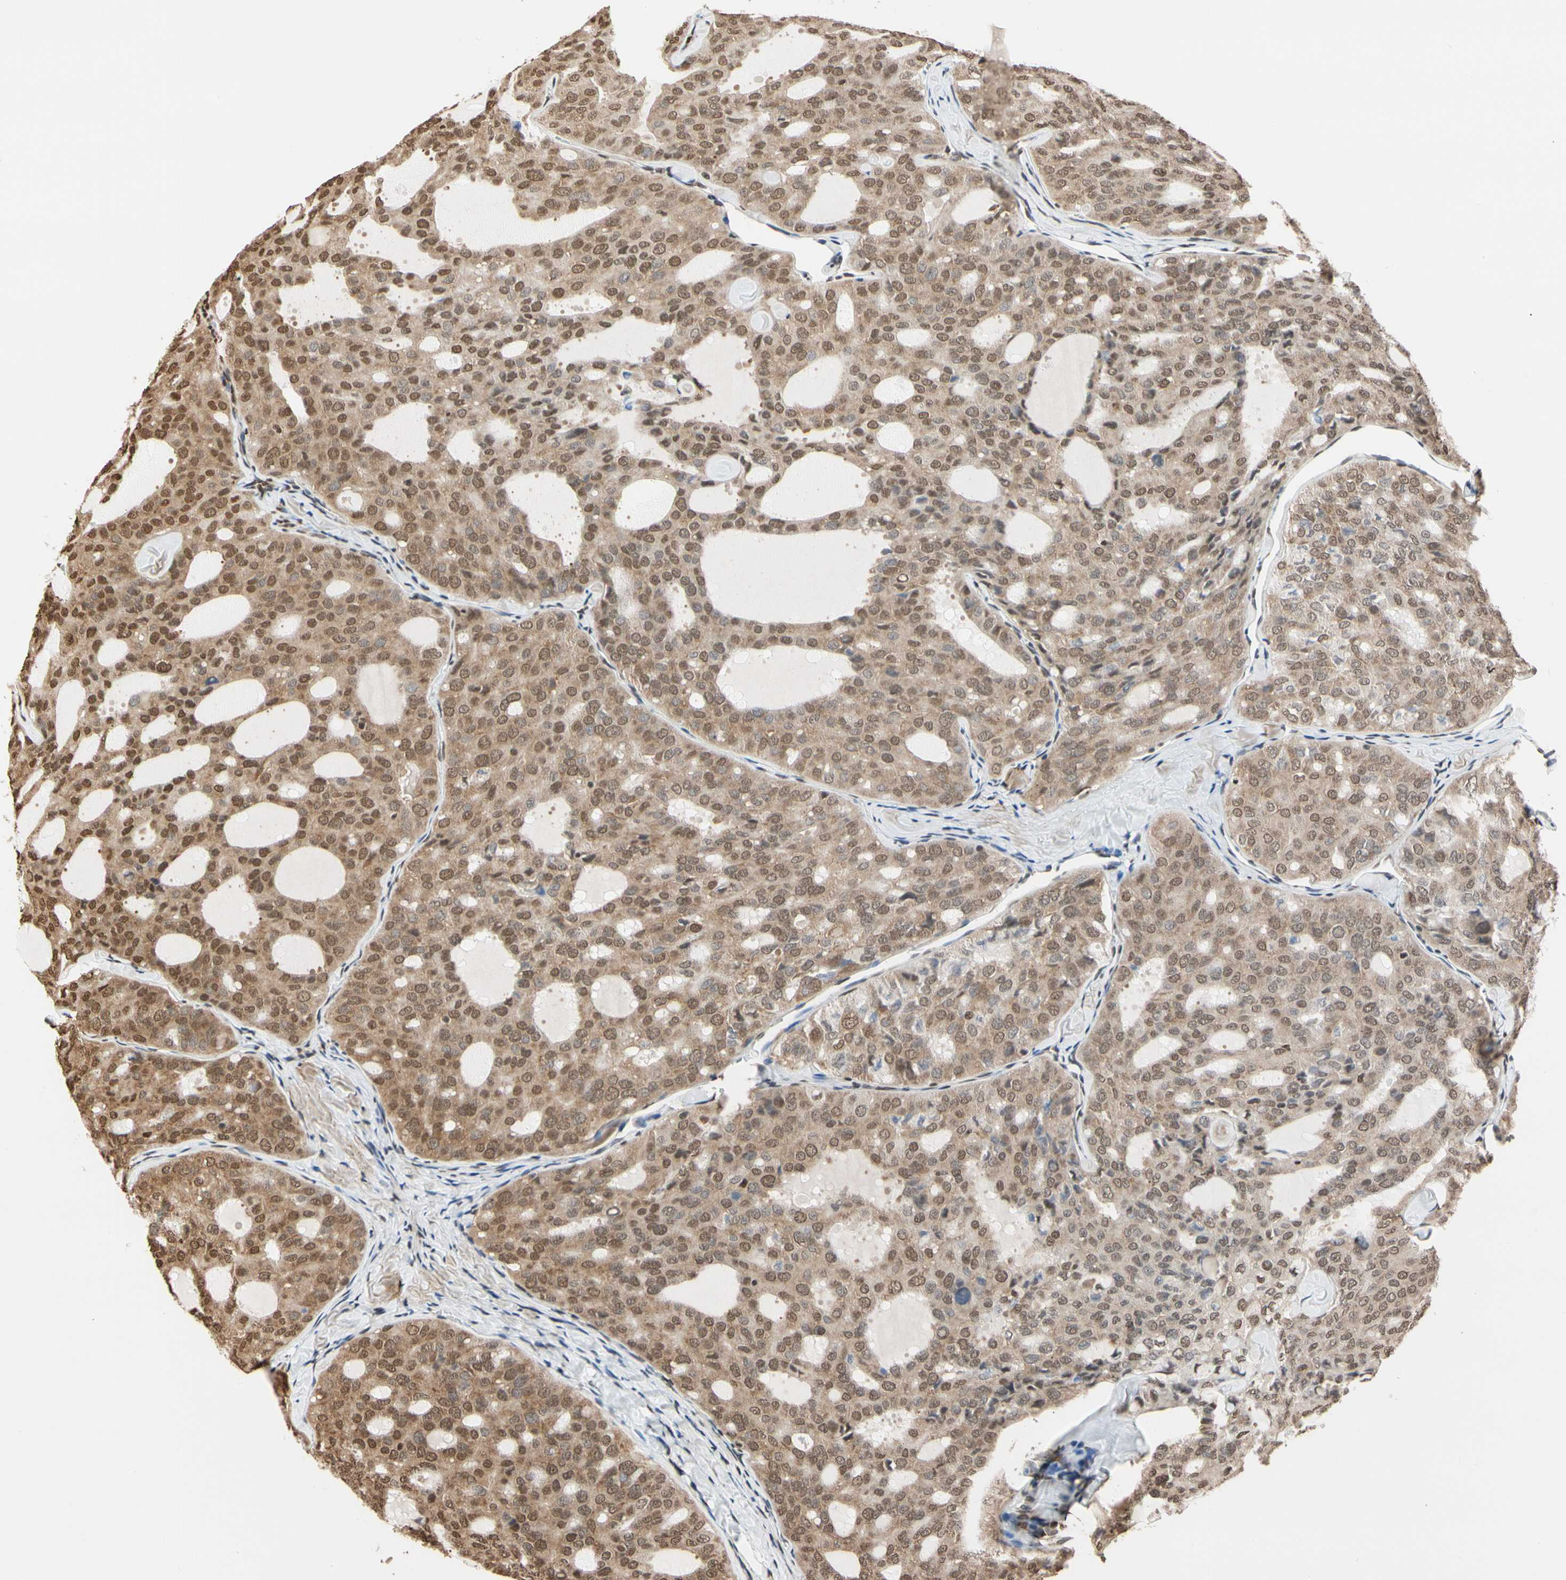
{"staining": {"intensity": "moderate", "quantity": ">75%", "location": "cytoplasmic/membranous,nuclear"}, "tissue": "thyroid cancer", "cell_type": "Tumor cells", "image_type": "cancer", "snomed": [{"axis": "morphology", "description": "Follicular adenoma carcinoma, NOS"}, {"axis": "topography", "description": "Thyroid gland"}], "caption": "About >75% of tumor cells in human thyroid follicular adenoma carcinoma demonstrate moderate cytoplasmic/membranous and nuclear protein expression as visualized by brown immunohistochemical staining.", "gene": "HNRNPK", "patient": {"sex": "male", "age": 75}}